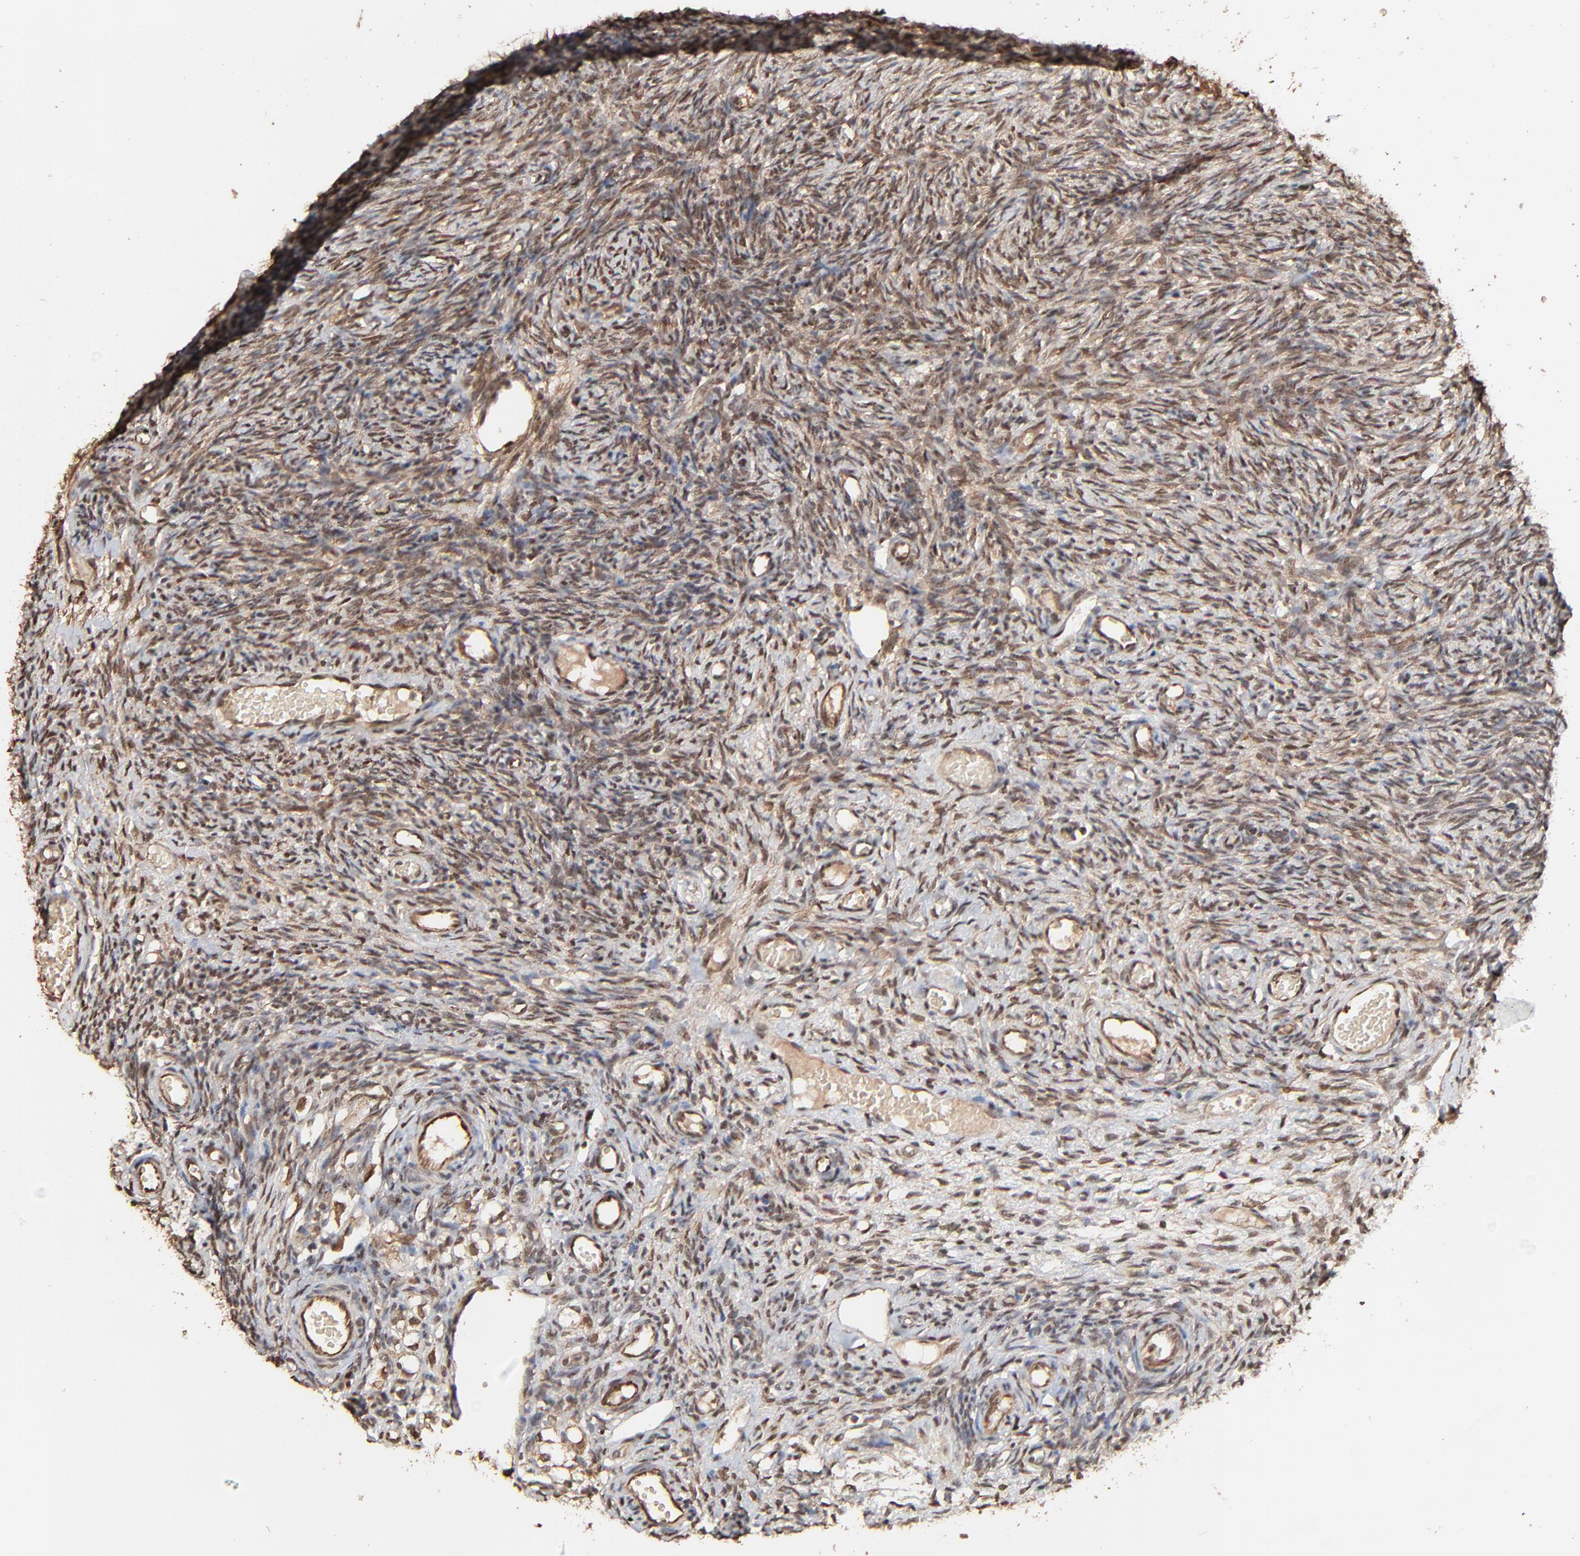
{"staining": {"intensity": "weak", "quantity": "25%-75%", "location": "nuclear"}, "tissue": "ovary", "cell_type": "Ovarian stroma cells", "image_type": "normal", "snomed": [{"axis": "morphology", "description": "Normal tissue, NOS"}, {"axis": "topography", "description": "Ovary"}], "caption": "Benign ovary demonstrates weak nuclear expression in approximately 25%-75% of ovarian stroma cells.", "gene": "FAM227A", "patient": {"sex": "female", "age": 35}}